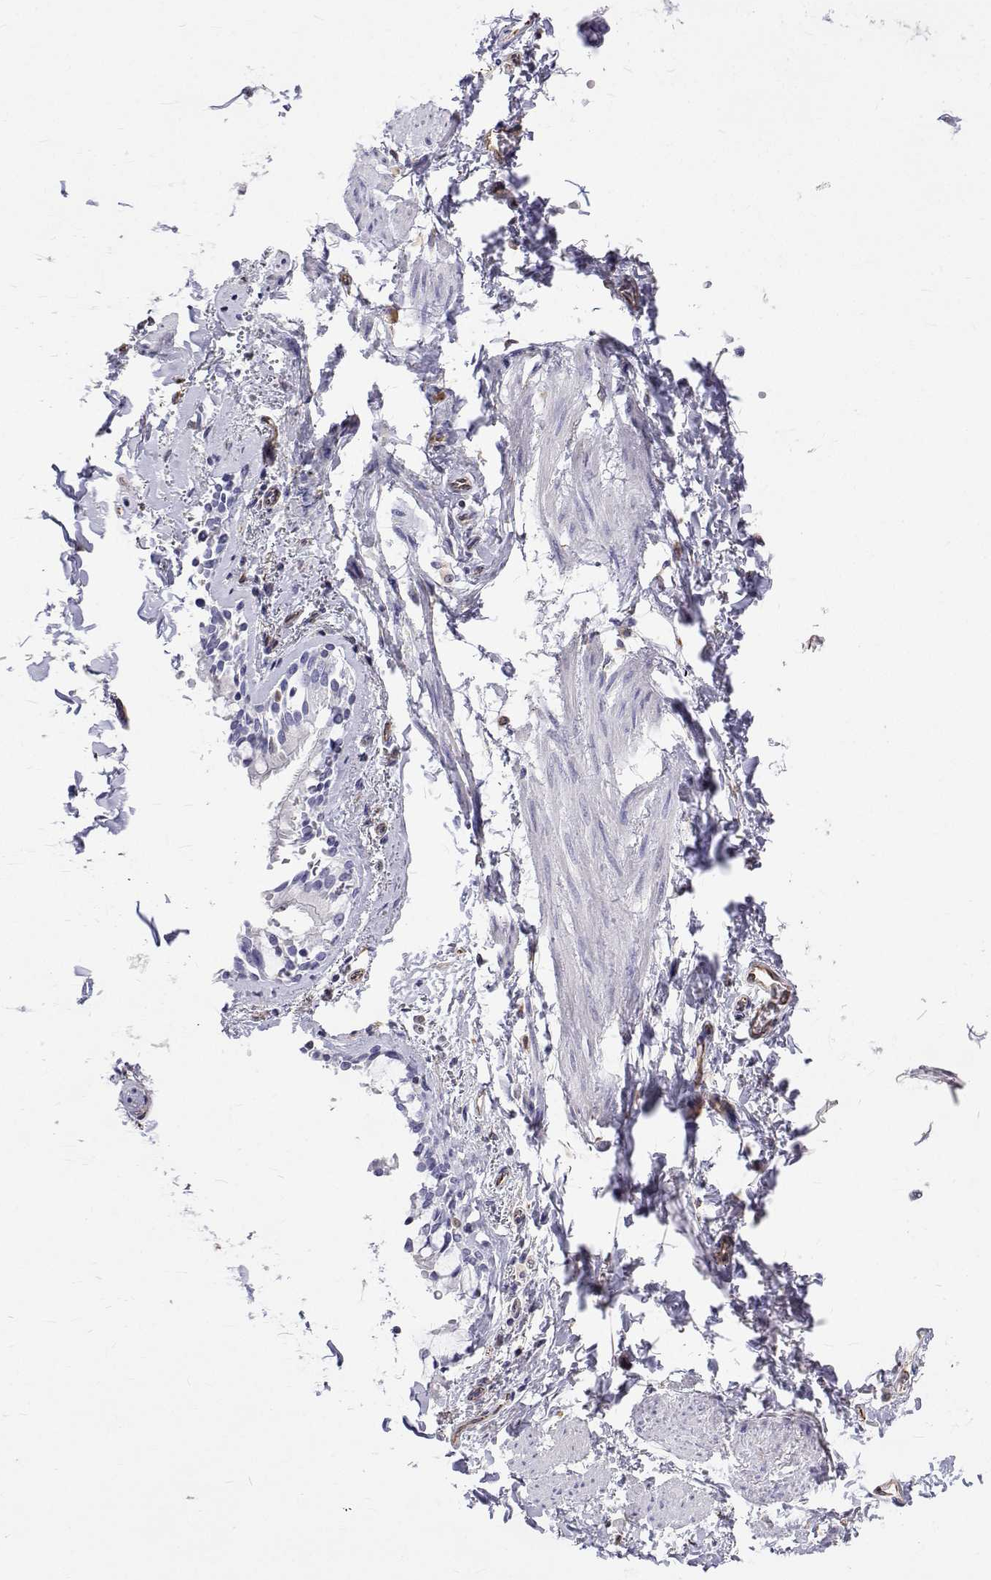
{"staining": {"intensity": "negative", "quantity": "none", "location": "none"}, "tissue": "soft tissue", "cell_type": "Chondrocytes", "image_type": "normal", "snomed": [{"axis": "morphology", "description": "Normal tissue, NOS"}, {"axis": "topography", "description": "Cartilage tissue"}, {"axis": "topography", "description": "Bronchus"}, {"axis": "topography", "description": "Peripheral nerve tissue"}], "caption": "Chondrocytes show no significant protein positivity in normal soft tissue. The staining is performed using DAB (3,3'-diaminobenzidine) brown chromogen with nuclei counter-stained in using hematoxylin.", "gene": "OPRPN", "patient": {"sex": "male", "age": 67}}